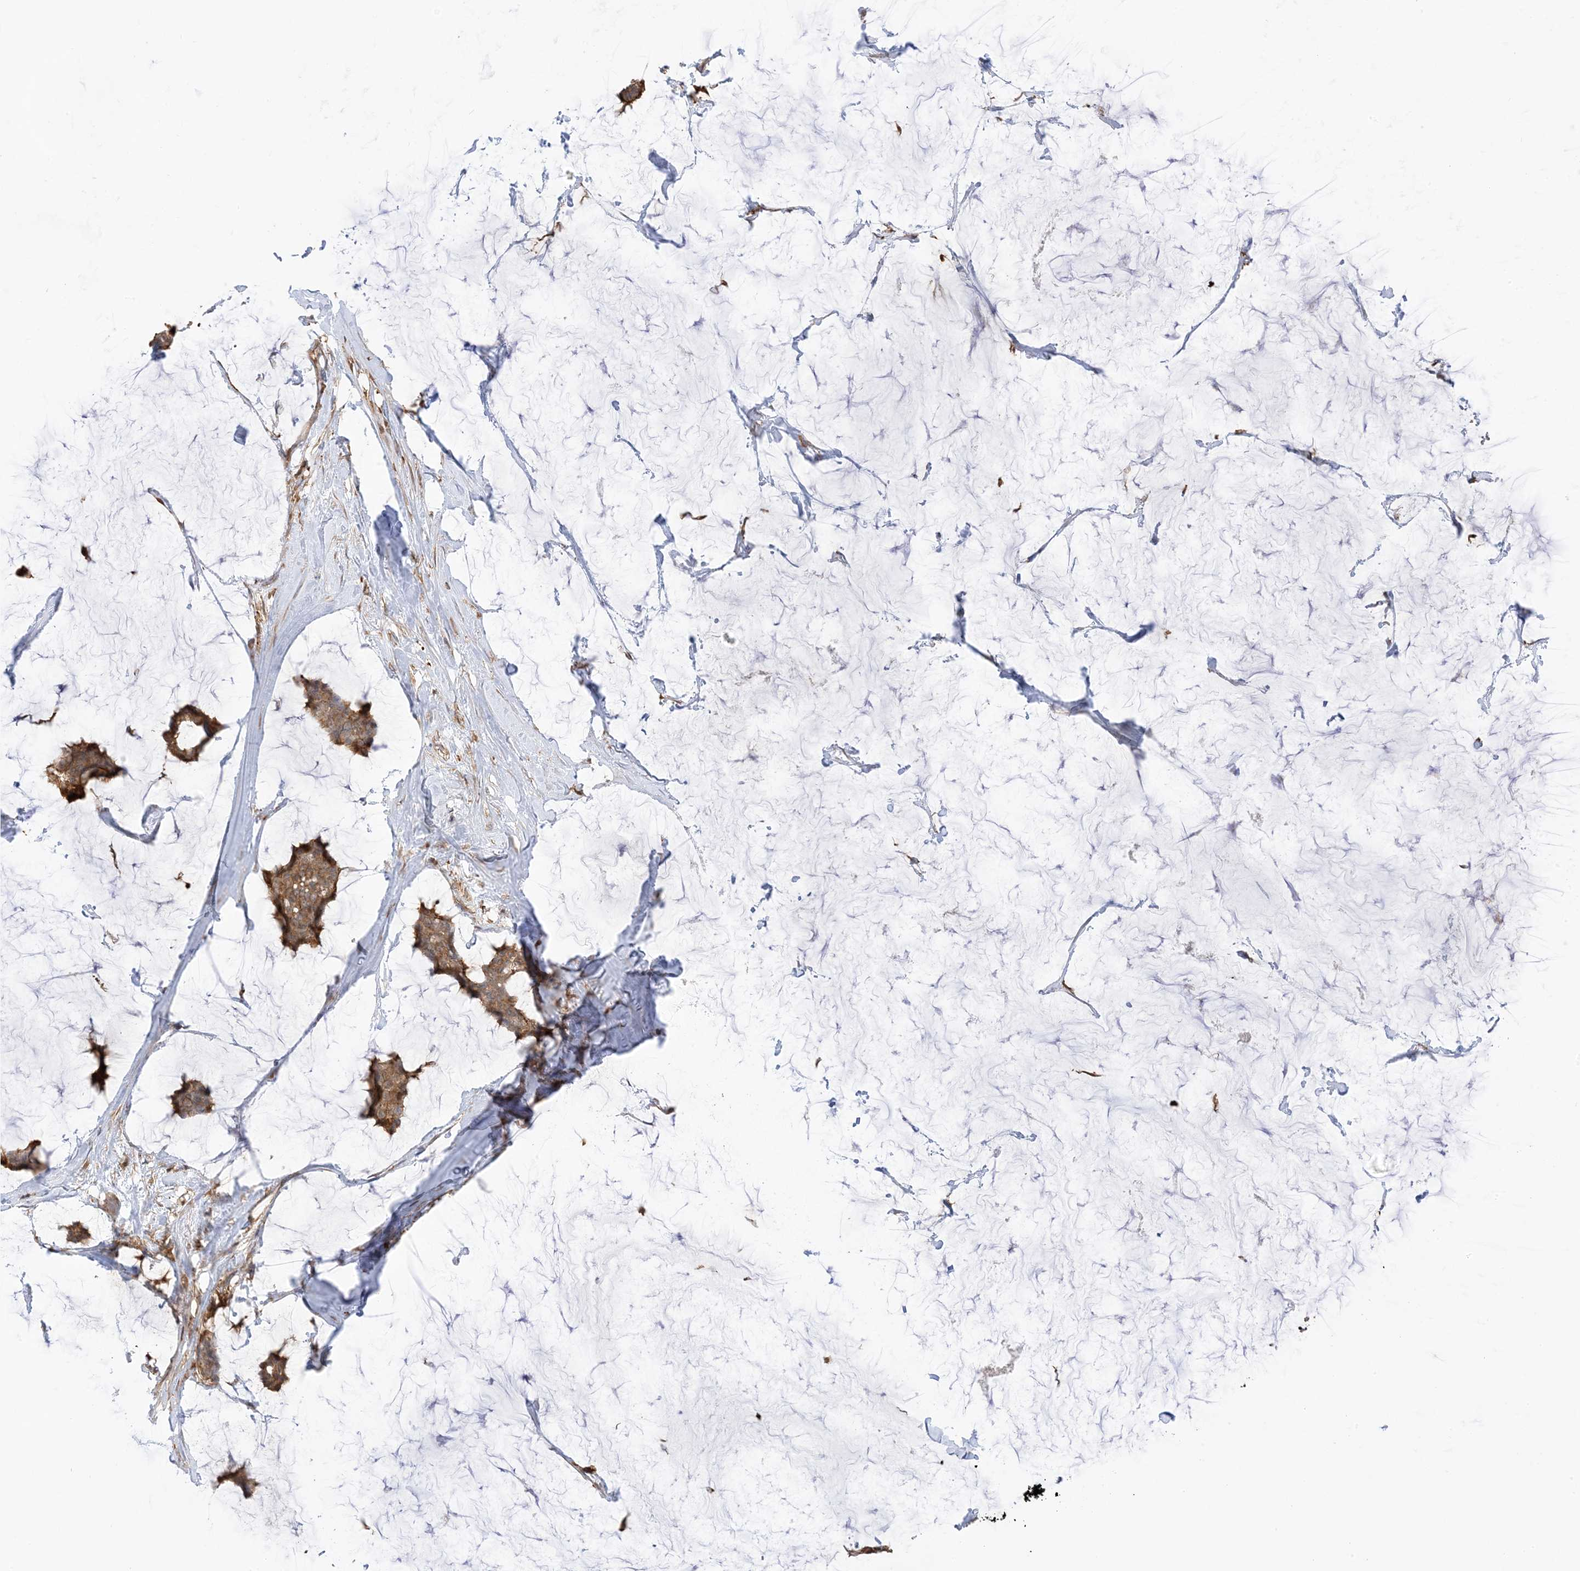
{"staining": {"intensity": "moderate", "quantity": ">75%", "location": "cytoplasmic/membranous"}, "tissue": "breast cancer", "cell_type": "Tumor cells", "image_type": "cancer", "snomed": [{"axis": "morphology", "description": "Duct carcinoma"}, {"axis": "topography", "description": "Breast"}], "caption": "An image of breast cancer stained for a protein reveals moderate cytoplasmic/membranous brown staining in tumor cells.", "gene": "CAPZB", "patient": {"sex": "female", "age": 93}}